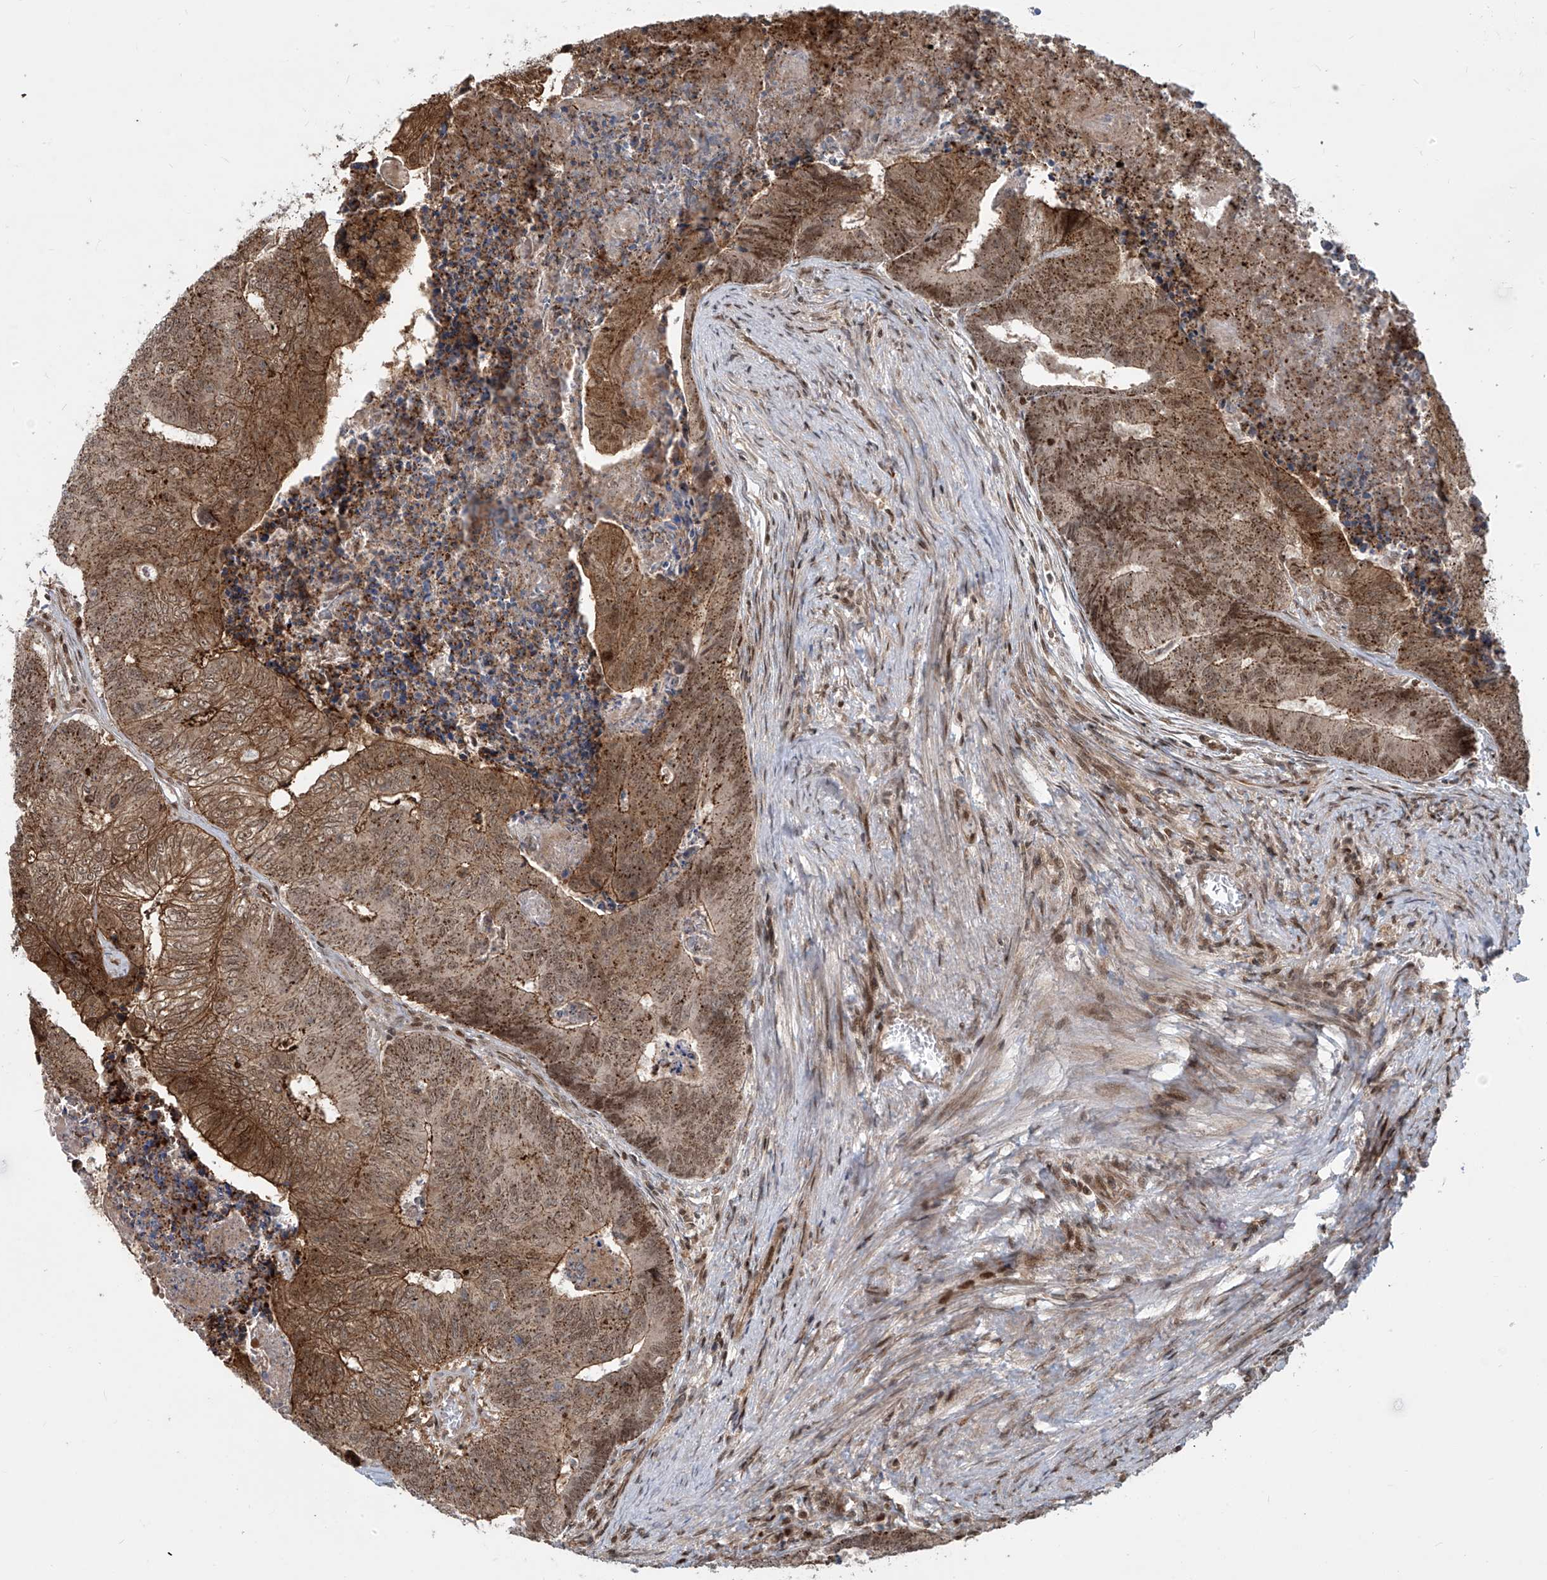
{"staining": {"intensity": "moderate", "quantity": ">75%", "location": "cytoplasmic/membranous,nuclear"}, "tissue": "colorectal cancer", "cell_type": "Tumor cells", "image_type": "cancer", "snomed": [{"axis": "morphology", "description": "Adenocarcinoma, NOS"}, {"axis": "topography", "description": "Colon"}], "caption": "Human colorectal cancer (adenocarcinoma) stained with a protein marker shows moderate staining in tumor cells.", "gene": "LAGE3", "patient": {"sex": "female", "age": 67}}